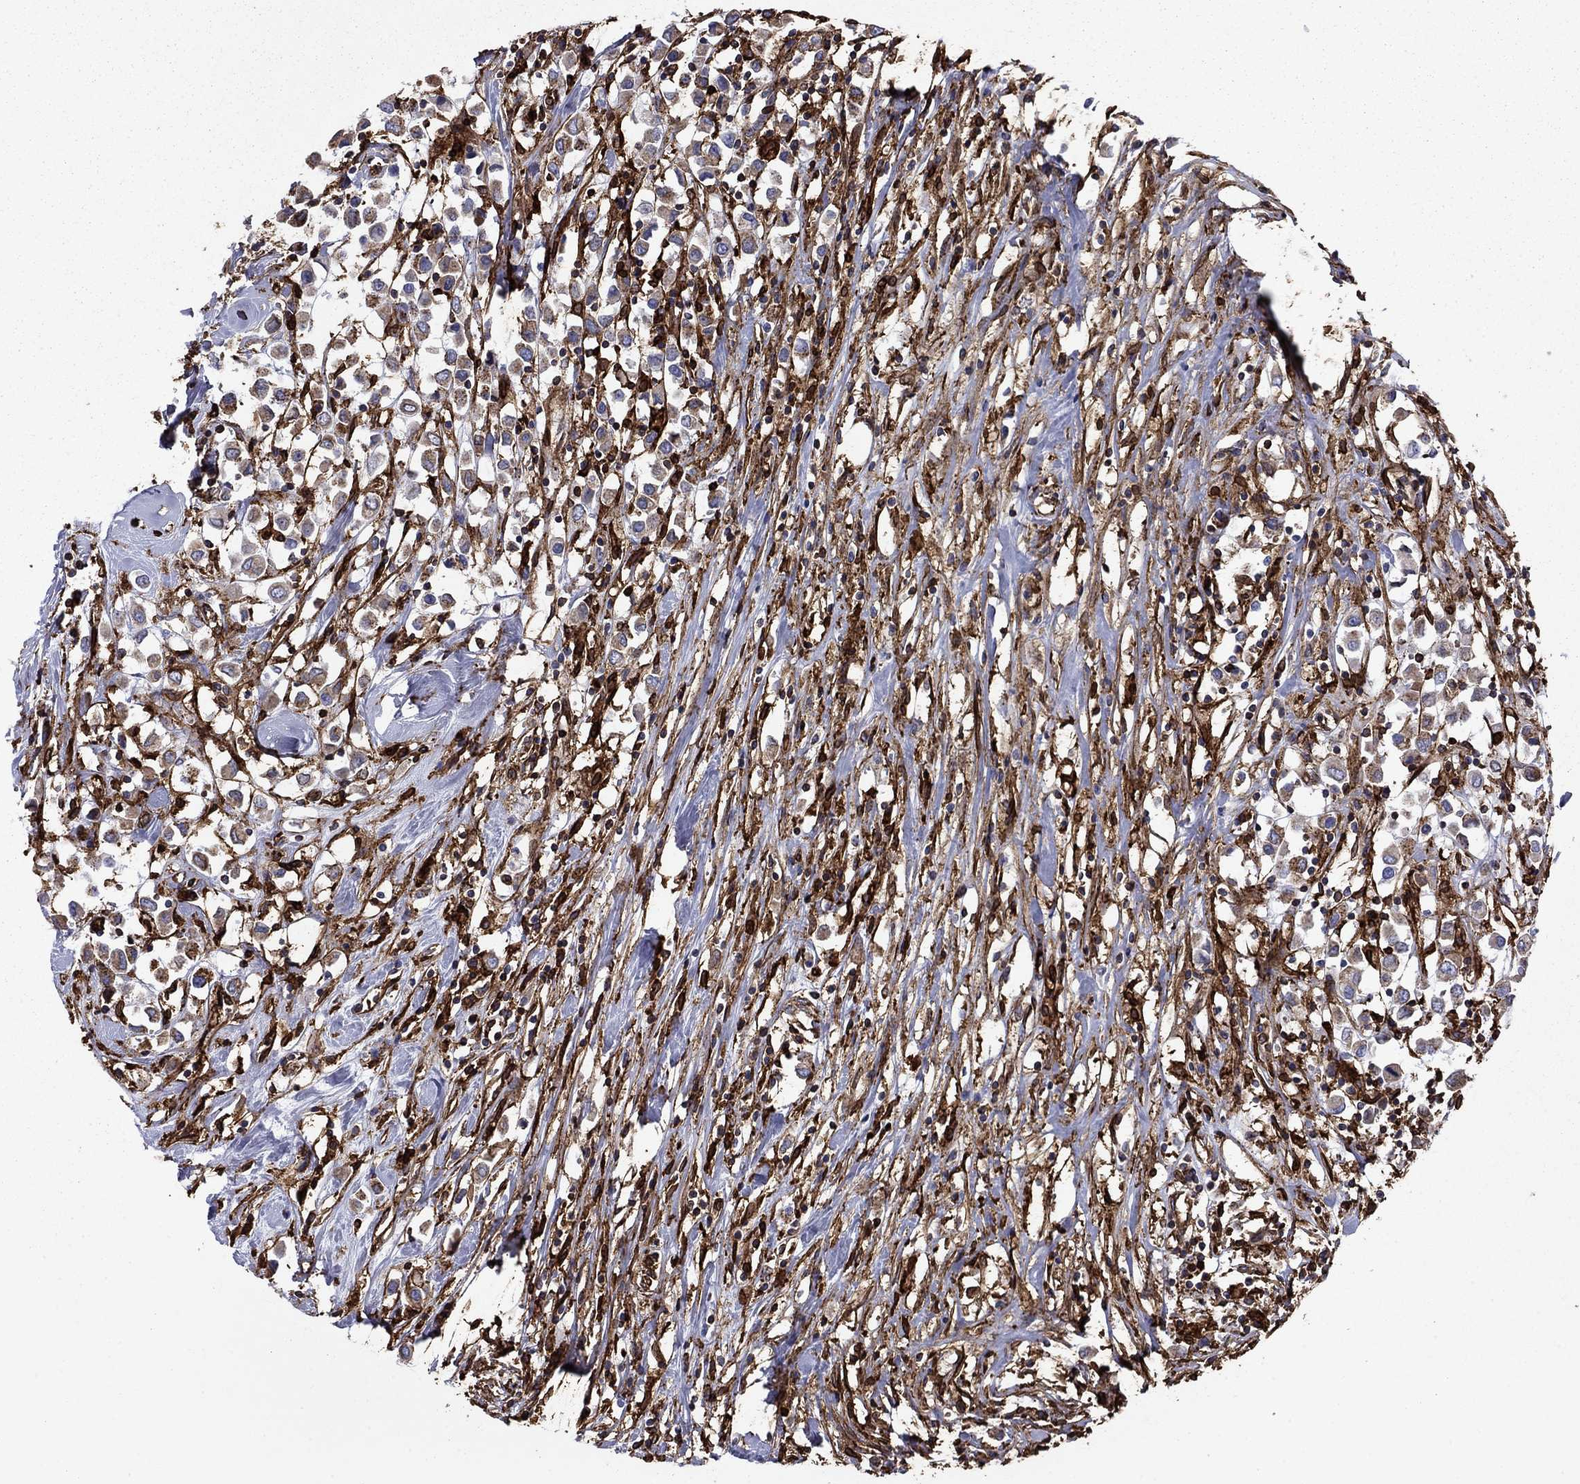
{"staining": {"intensity": "negative", "quantity": "none", "location": "none"}, "tissue": "breast cancer", "cell_type": "Tumor cells", "image_type": "cancer", "snomed": [{"axis": "morphology", "description": "Duct carcinoma"}, {"axis": "topography", "description": "Breast"}], "caption": "There is no significant staining in tumor cells of breast invasive ductal carcinoma.", "gene": "PLAU", "patient": {"sex": "female", "age": 61}}